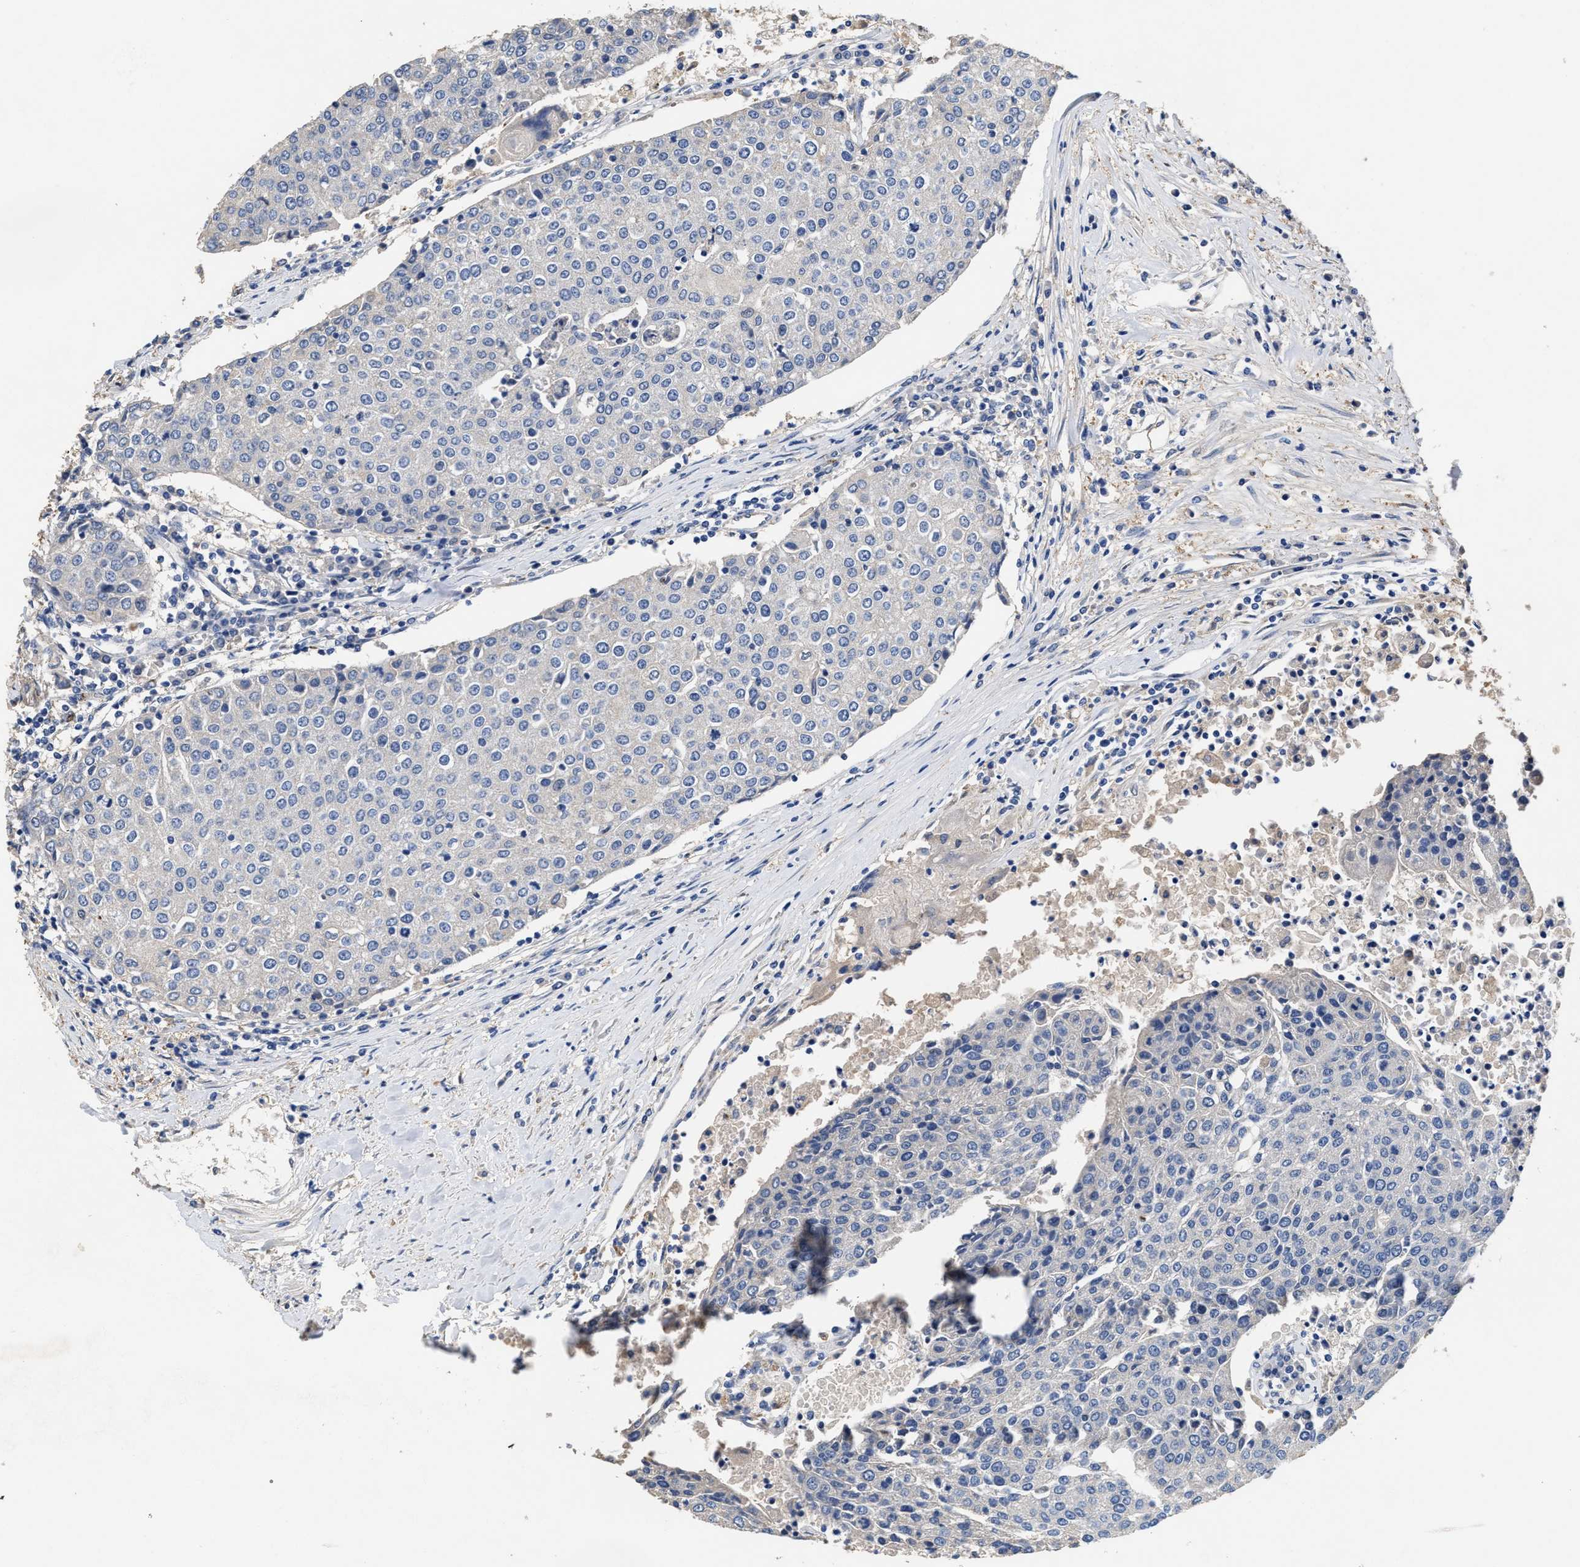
{"staining": {"intensity": "negative", "quantity": "none", "location": "none"}, "tissue": "urothelial cancer", "cell_type": "Tumor cells", "image_type": "cancer", "snomed": [{"axis": "morphology", "description": "Urothelial carcinoma, High grade"}, {"axis": "topography", "description": "Urinary bladder"}], "caption": "Immunohistochemical staining of urothelial carcinoma (high-grade) shows no significant positivity in tumor cells. (Brightfield microscopy of DAB immunohistochemistry at high magnification).", "gene": "PEG10", "patient": {"sex": "female", "age": 85}}